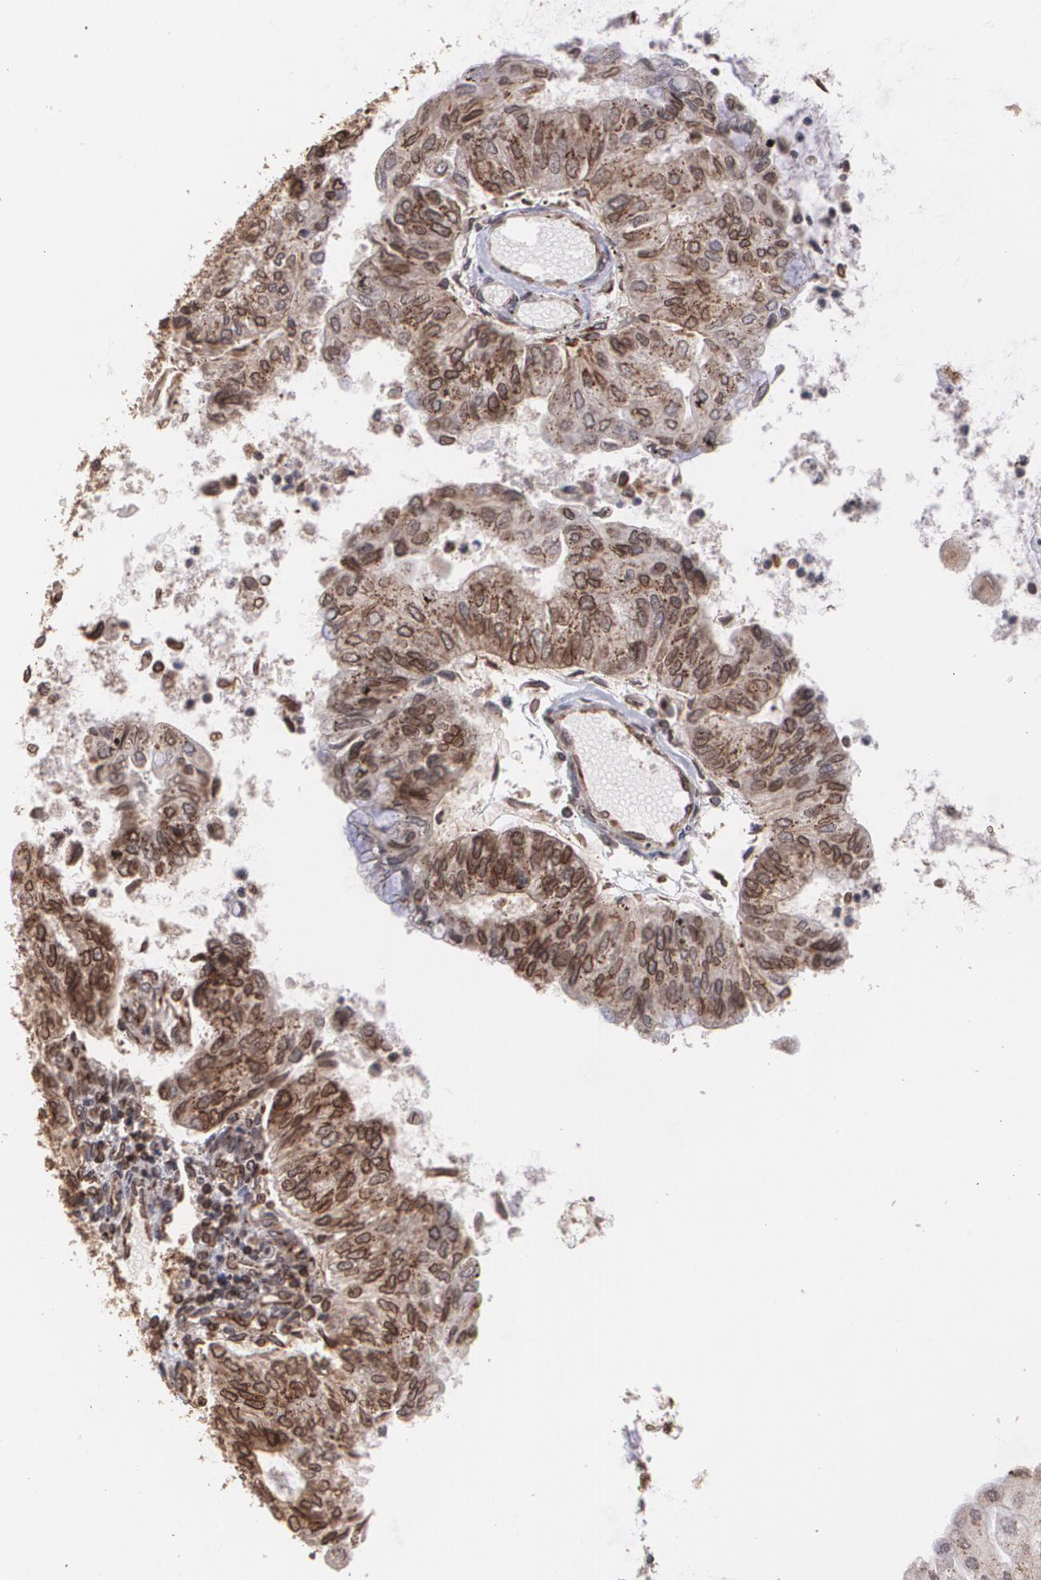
{"staining": {"intensity": "strong", "quantity": ">75%", "location": "cytoplasmic/membranous"}, "tissue": "endometrial cancer", "cell_type": "Tumor cells", "image_type": "cancer", "snomed": [{"axis": "morphology", "description": "Adenocarcinoma, NOS"}, {"axis": "topography", "description": "Endometrium"}], "caption": "Adenocarcinoma (endometrial) was stained to show a protein in brown. There is high levels of strong cytoplasmic/membranous staining in approximately >75% of tumor cells.", "gene": "TRIP11", "patient": {"sex": "female", "age": 59}}